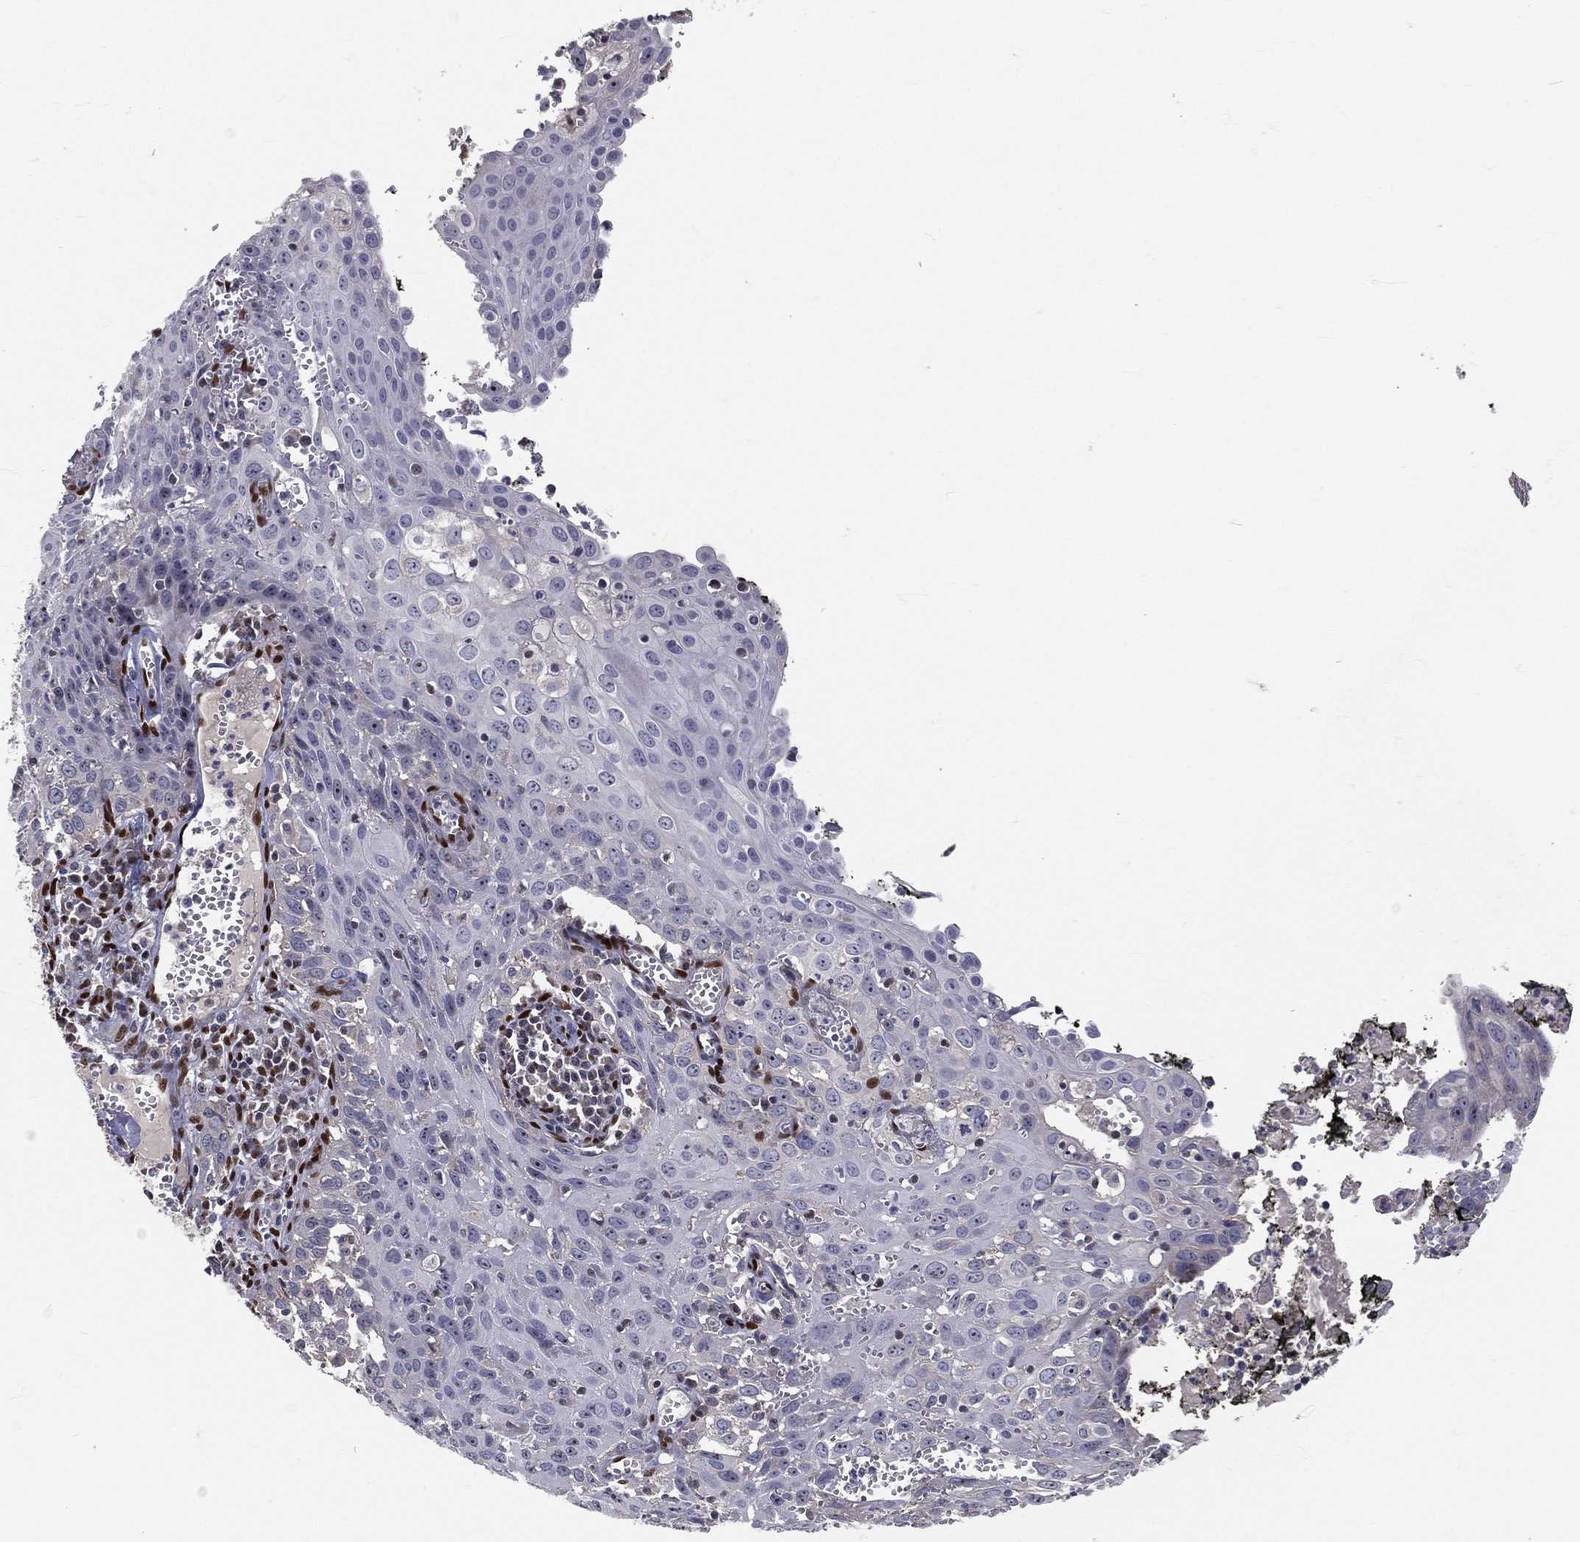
{"staining": {"intensity": "negative", "quantity": "none", "location": "none"}, "tissue": "cervical cancer", "cell_type": "Tumor cells", "image_type": "cancer", "snomed": [{"axis": "morphology", "description": "Squamous cell carcinoma, NOS"}, {"axis": "topography", "description": "Cervix"}], "caption": "Immunohistochemistry (IHC) of human squamous cell carcinoma (cervical) demonstrates no staining in tumor cells.", "gene": "ZEB1", "patient": {"sex": "female", "age": 38}}